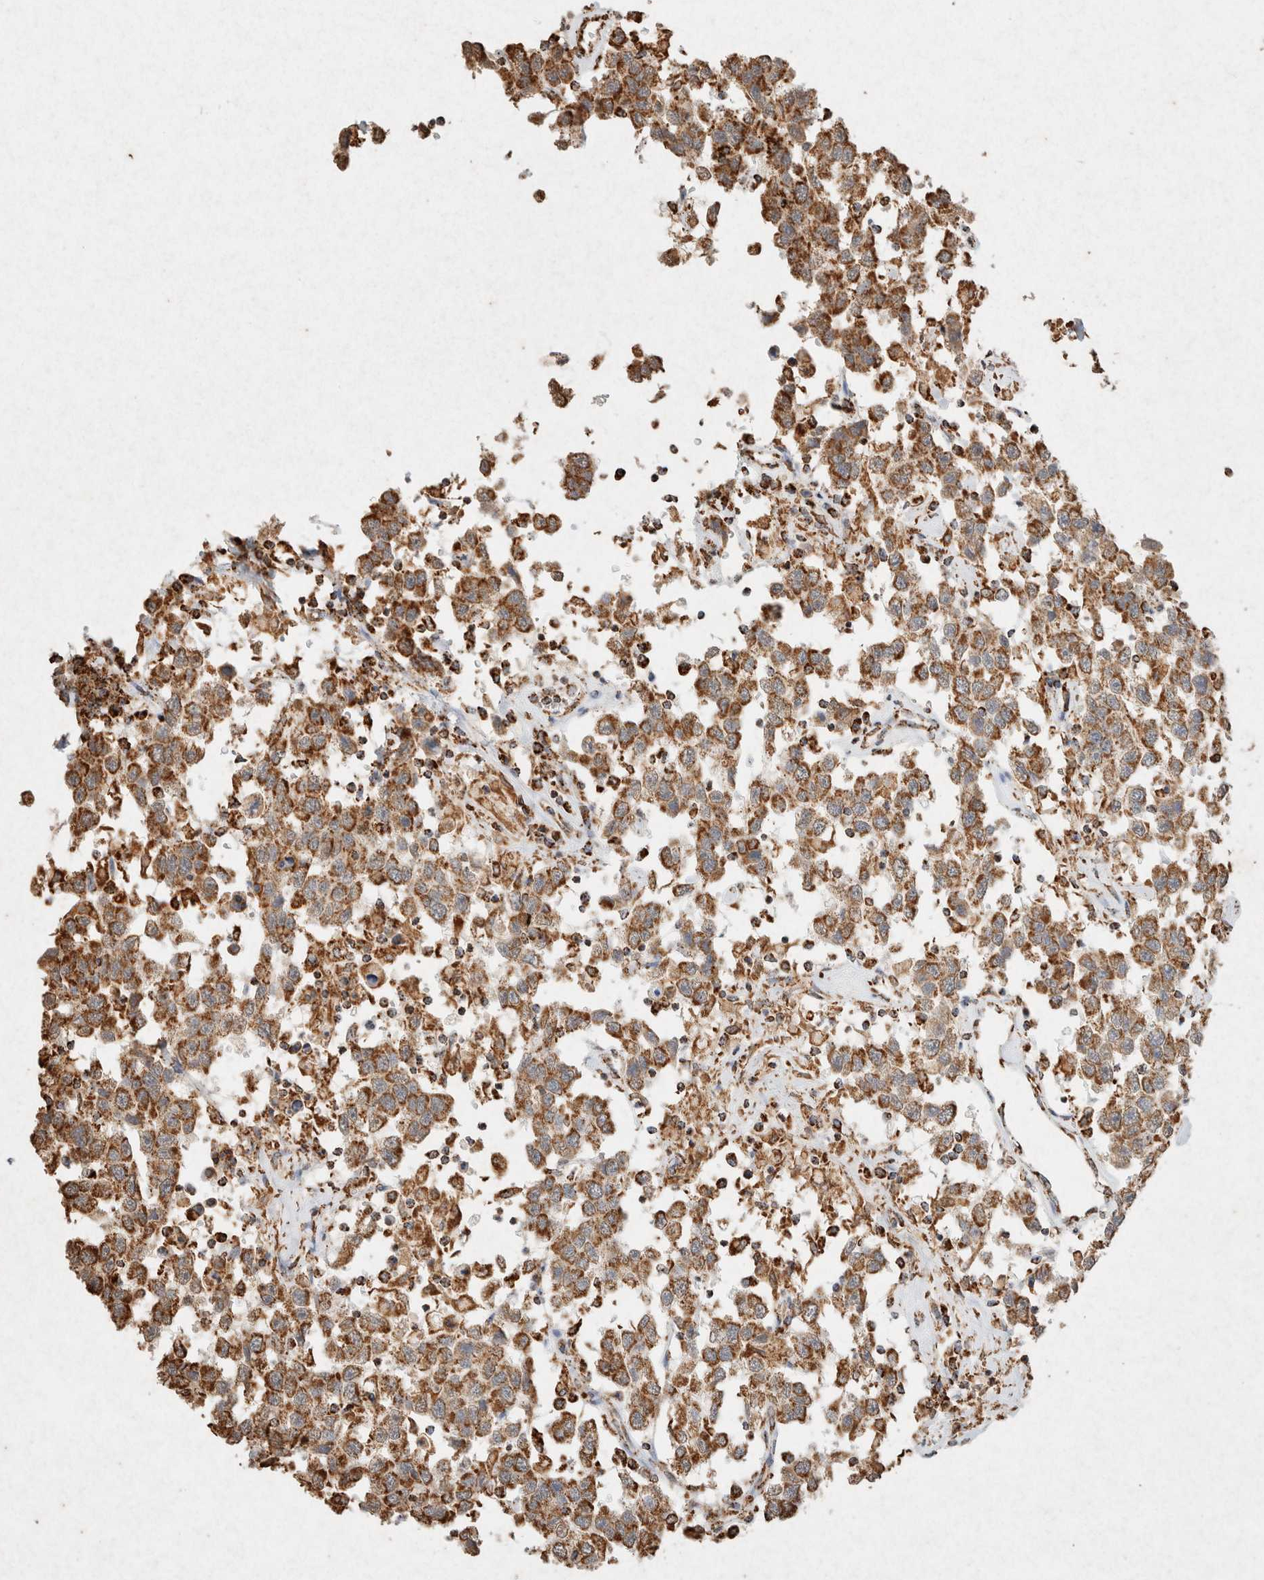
{"staining": {"intensity": "strong", "quantity": ">75%", "location": "cytoplasmic/membranous"}, "tissue": "testis cancer", "cell_type": "Tumor cells", "image_type": "cancer", "snomed": [{"axis": "morphology", "description": "Seminoma, NOS"}, {"axis": "topography", "description": "Testis"}], "caption": "An immunohistochemistry image of neoplastic tissue is shown. Protein staining in brown shows strong cytoplasmic/membranous positivity in testis cancer within tumor cells.", "gene": "SDC2", "patient": {"sex": "male", "age": 41}}